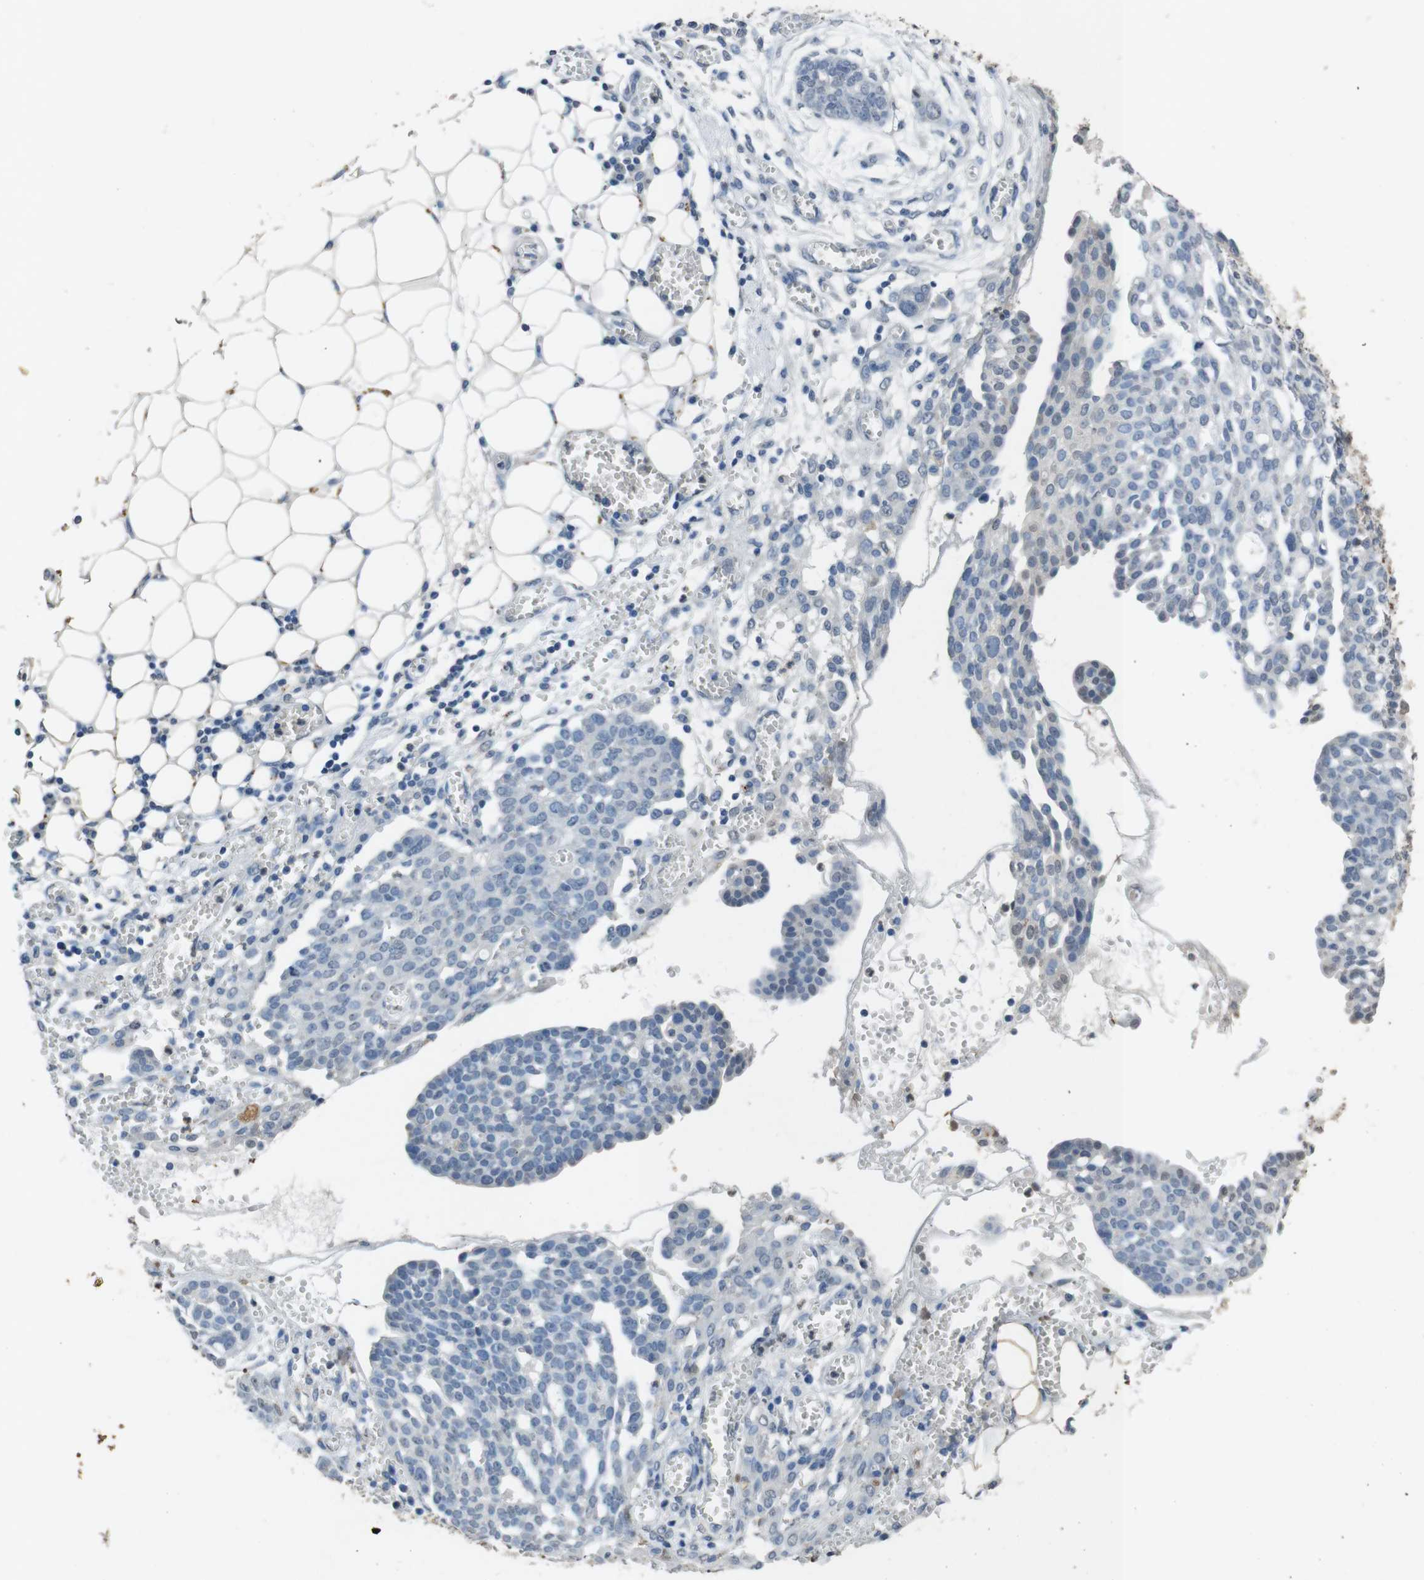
{"staining": {"intensity": "negative", "quantity": "none", "location": "none"}, "tissue": "ovarian cancer", "cell_type": "Tumor cells", "image_type": "cancer", "snomed": [{"axis": "morphology", "description": "Cystadenocarcinoma, serous, NOS"}, {"axis": "topography", "description": "Soft tissue"}, {"axis": "topography", "description": "Ovary"}], "caption": "Ovarian cancer (serous cystadenocarcinoma) was stained to show a protein in brown. There is no significant expression in tumor cells.", "gene": "STBD1", "patient": {"sex": "female", "age": 57}}